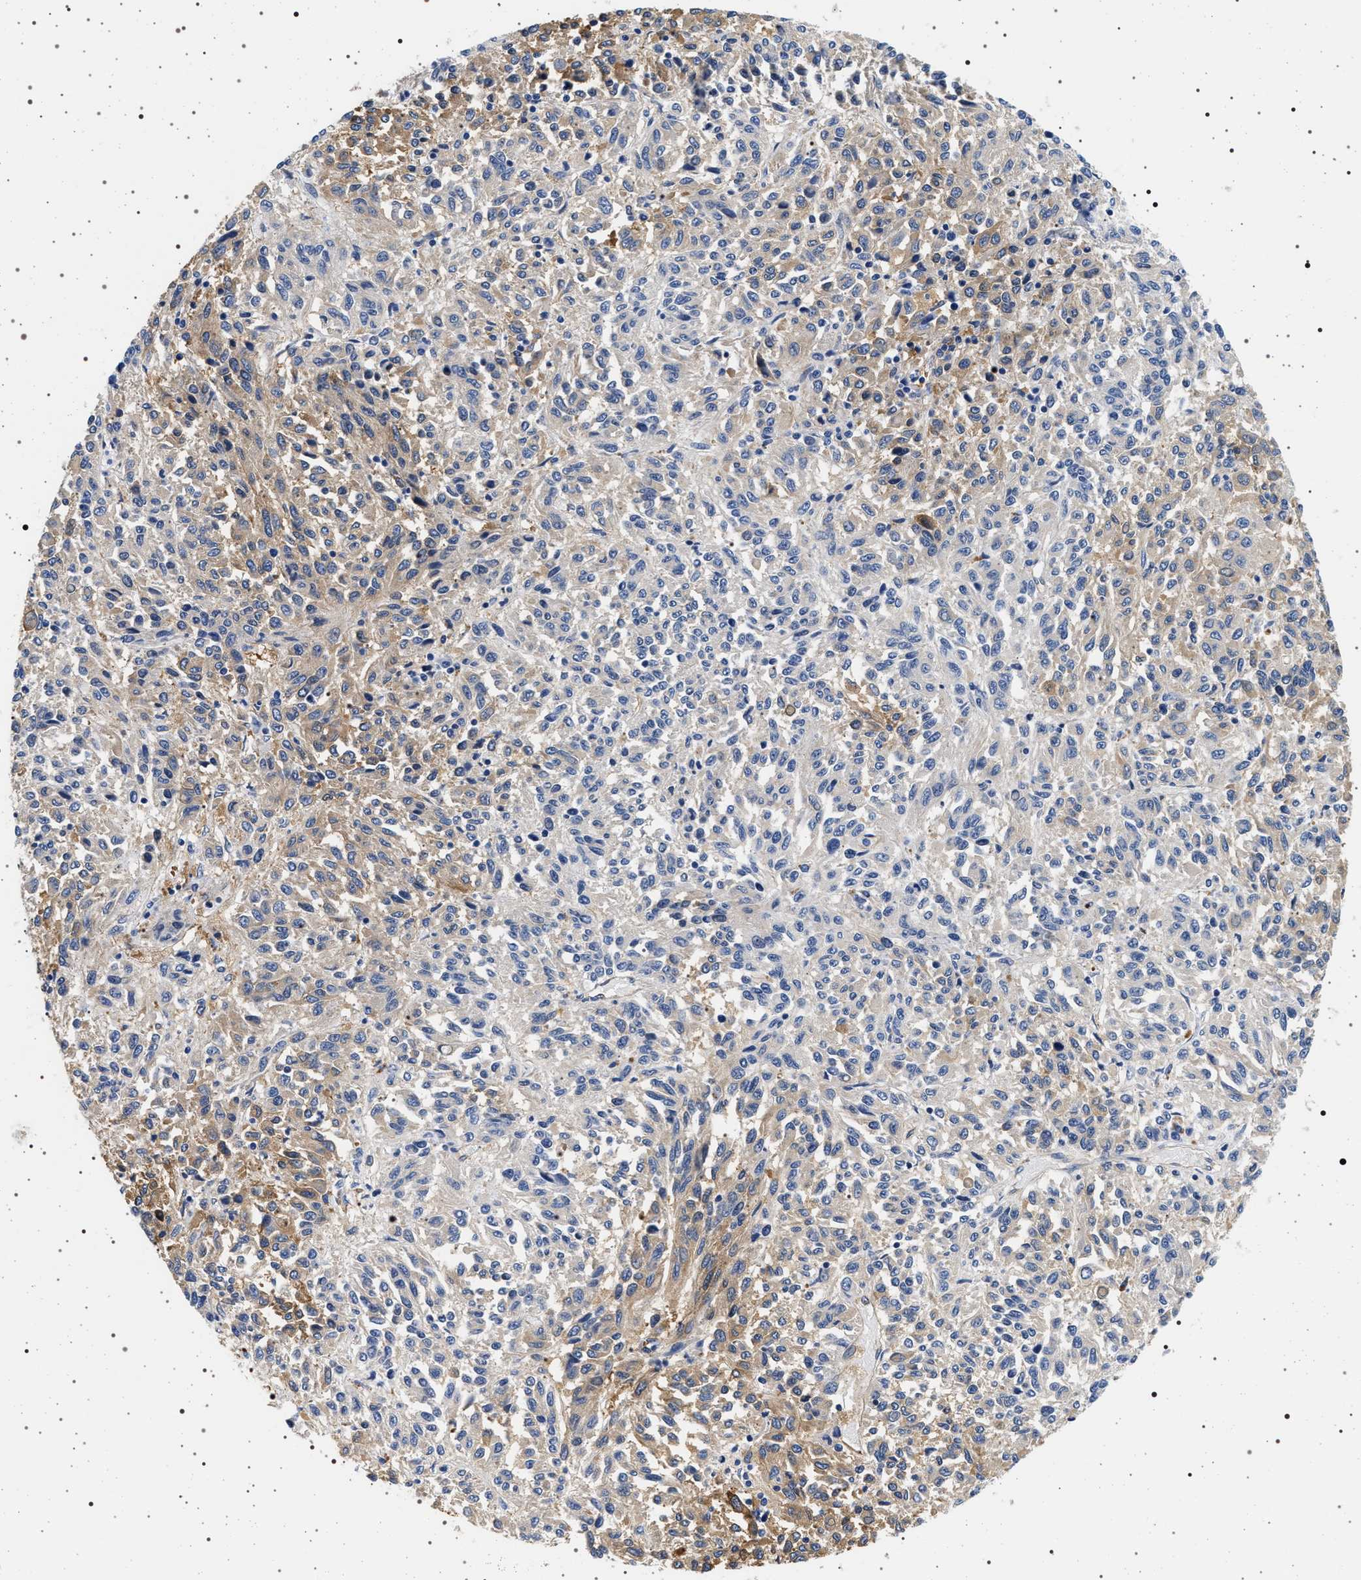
{"staining": {"intensity": "moderate", "quantity": "25%-75%", "location": "cytoplasmic/membranous"}, "tissue": "melanoma", "cell_type": "Tumor cells", "image_type": "cancer", "snomed": [{"axis": "morphology", "description": "Malignant melanoma, Metastatic site"}, {"axis": "topography", "description": "Lung"}], "caption": "Protein expression analysis of malignant melanoma (metastatic site) shows moderate cytoplasmic/membranous positivity in approximately 25%-75% of tumor cells.", "gene": "HSD17B1", "patient": {"sex": "male", "age": 64}}